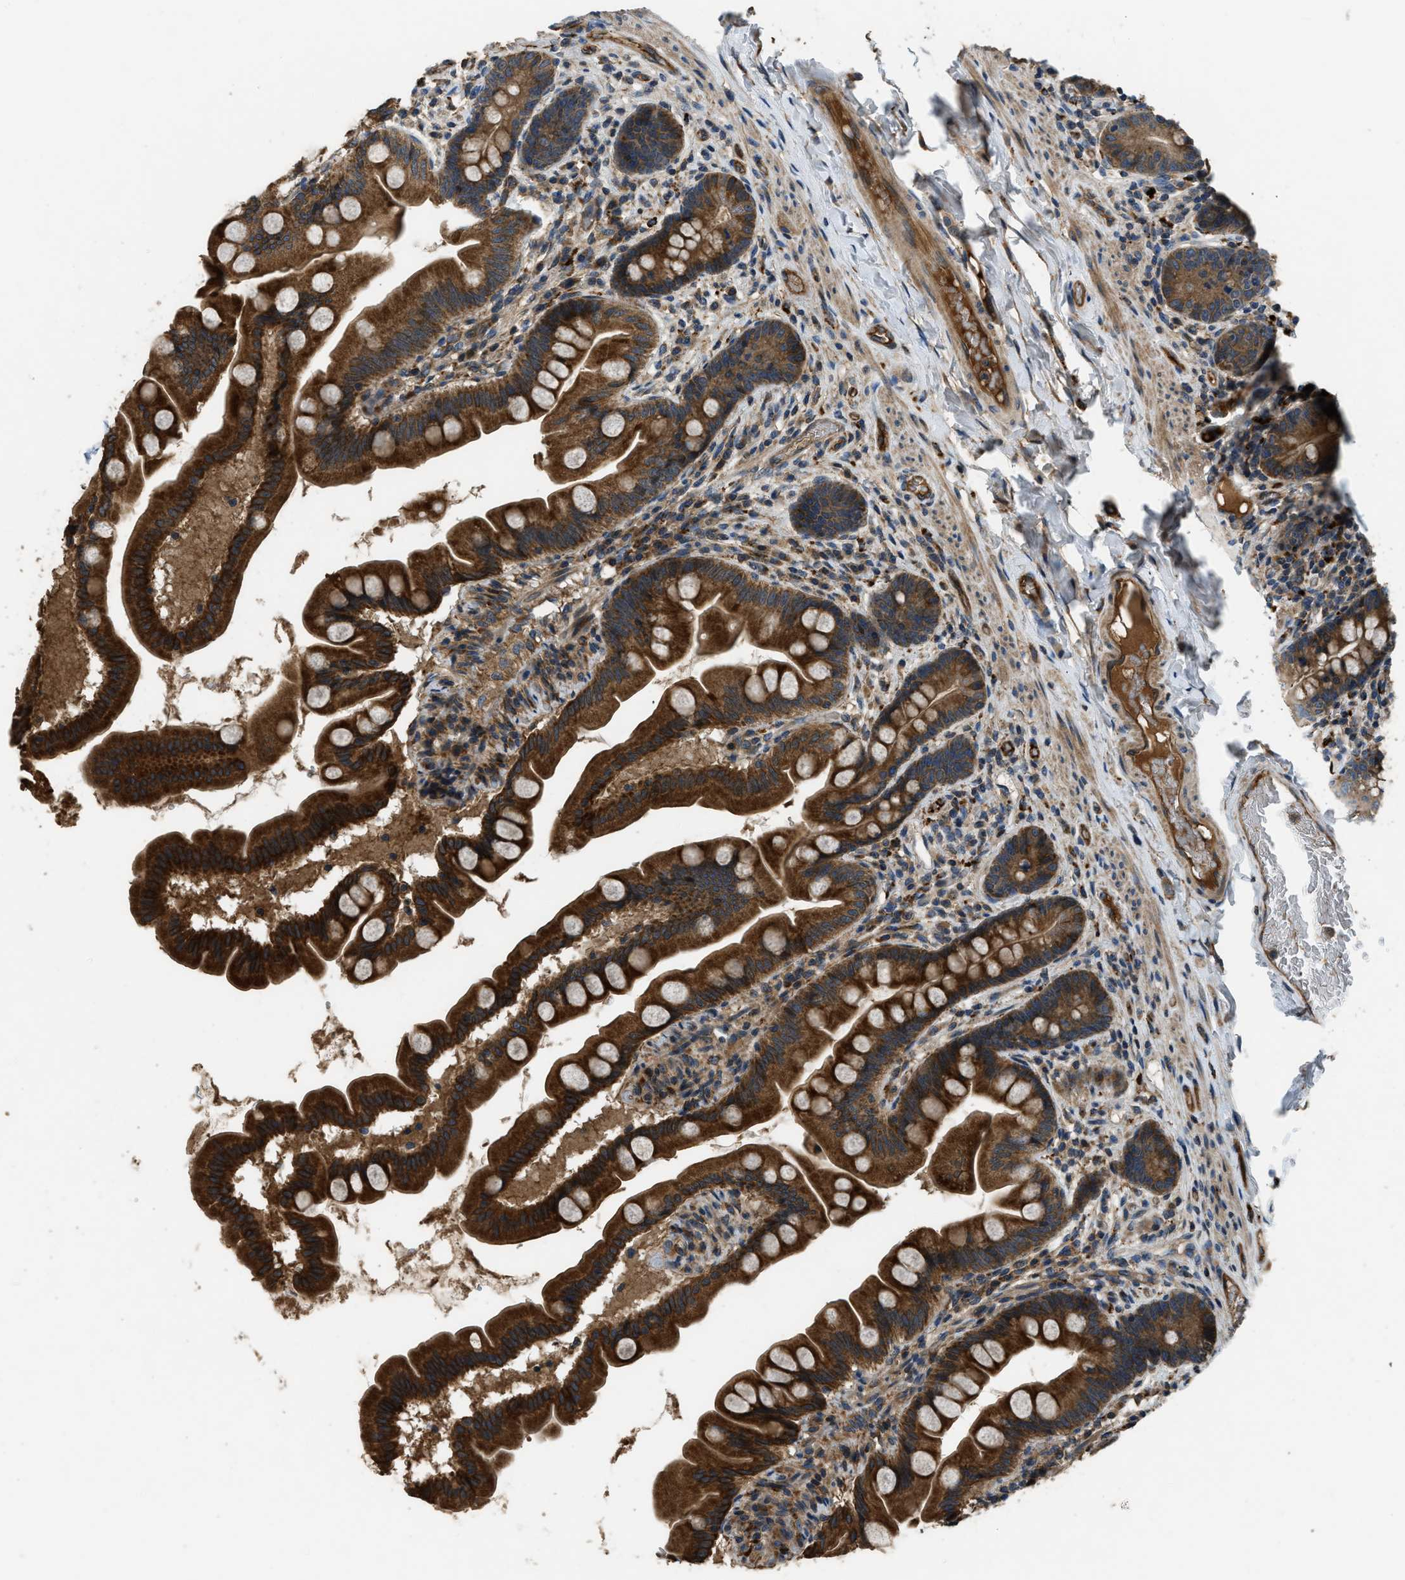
{"staining": {"intensity": "strong", "quantity": ">75%", "location": "cytoplasmic/membranous"}, "tissue": "small intestine", "cell_type": "Glandular cells", "image_type": "normal", "snomed": [{"axis": "morphology", "description": "Normal tissue, NOS"}, {"axis": "topography", "description": "Small intestine"}], "caption": "Brown immunohistochemical staining in normal human small intestine shows strong cytoplasmic/membranous expression in approximately >75% of glandular cells. The staining was performed using DAB to visualize the protein expression in brown, while the nuclei were stained in blue with hematoxylin (Magnification: 20x).", "gene": "GGH", "patient": {"sex": "female", "age": 56}}